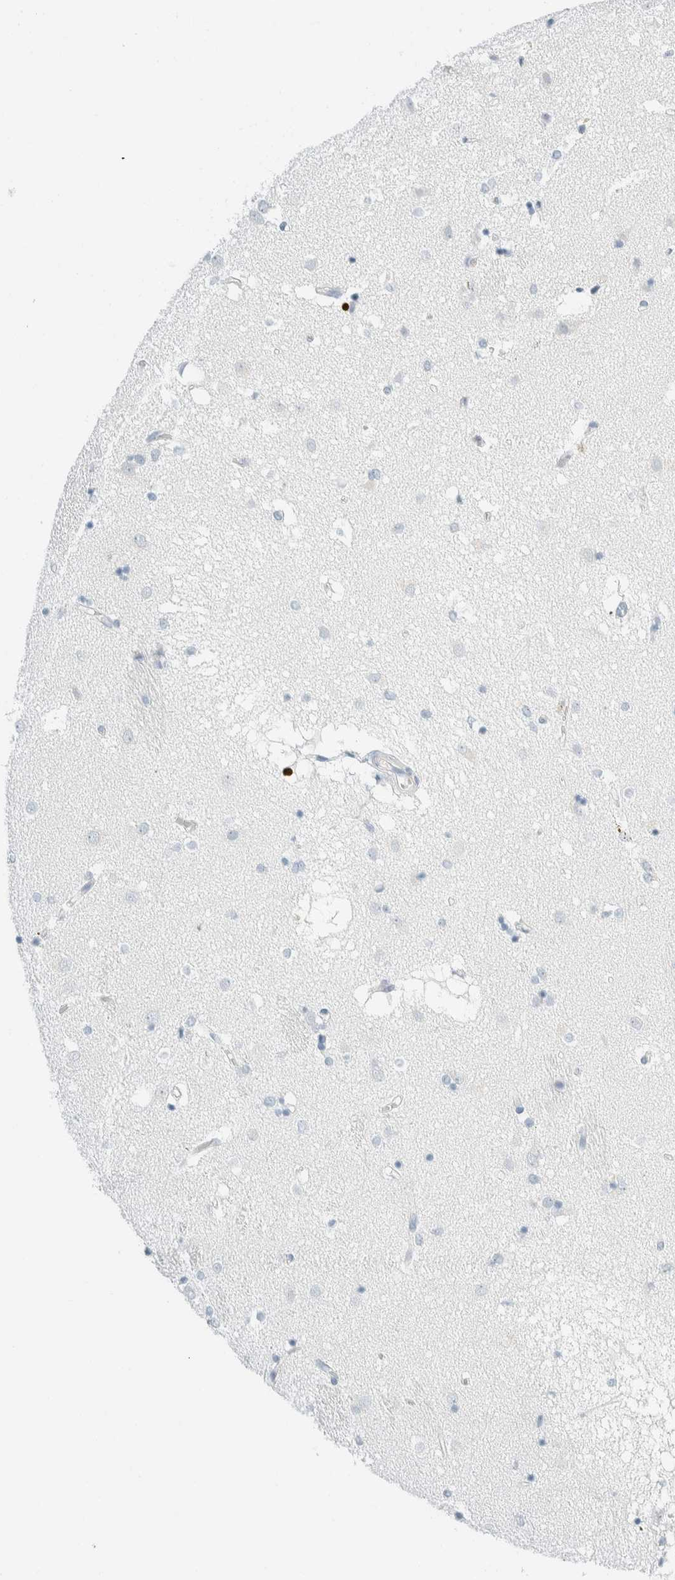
{"staining": {"intensity": "negative", "quantity": "none", "location": "none"}, "tissue": "caudate", "cell_type": "Glial cells", "image_type": "normal", "snomed": [{"axis": "morphology", "description": "Normal tissue, NOS"}, {"axis": "topography", "description": "Lateral ventricle wall"}], "caption": "Immunohistochemistry (IHC) photomicrograph of benign caudate: human caudate stained with DAB displays no significant protein expression in glial cells. (DAB immunohistochemistry visualized using brightfield microscopy, high magnification).", "gene": "ARHGAP27", "patient": {"sex": "male", "age": 70}}